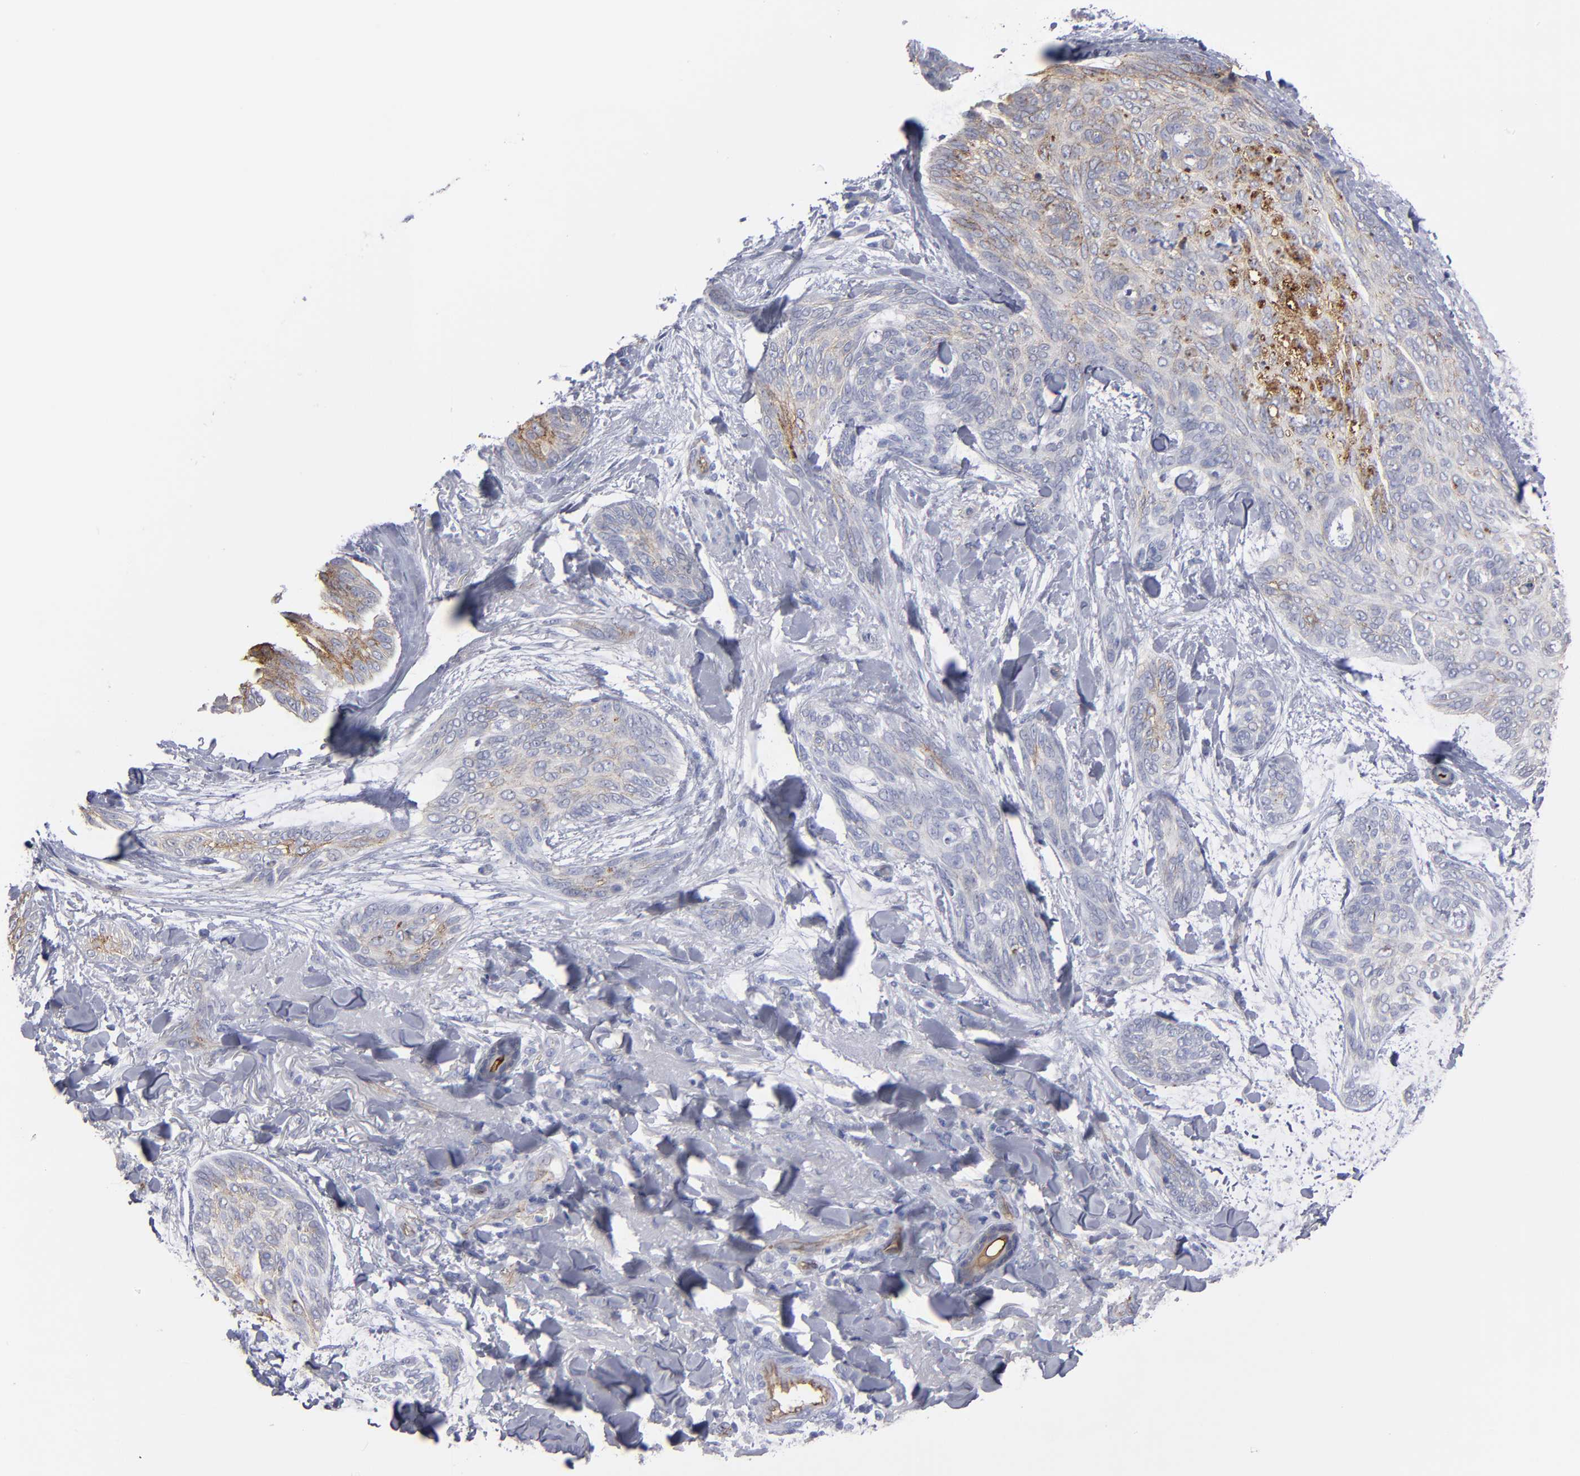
{"staining": {"intensity": "weak", "quantity": "<25%", "location": "cytoplasmic/membranous"}, "tissue": "skin cancer", "cell_type": "Tumor cells", "image_type": "cancer", "snomed": [{"axis": "morphology", "description": "Normal tissue, NOS"}, {"axis": "morphology", "description": "Basal cell carcinoma"}, {"axis": "topography", "description": "Skin"}], "caption": "Basal cell carcinoma (skin) was stained to show a protein in brown. There is no significant positivity in tumor cells.", "gene": "TM4SF1", "patient": {"sex": "female", "age": 71}}